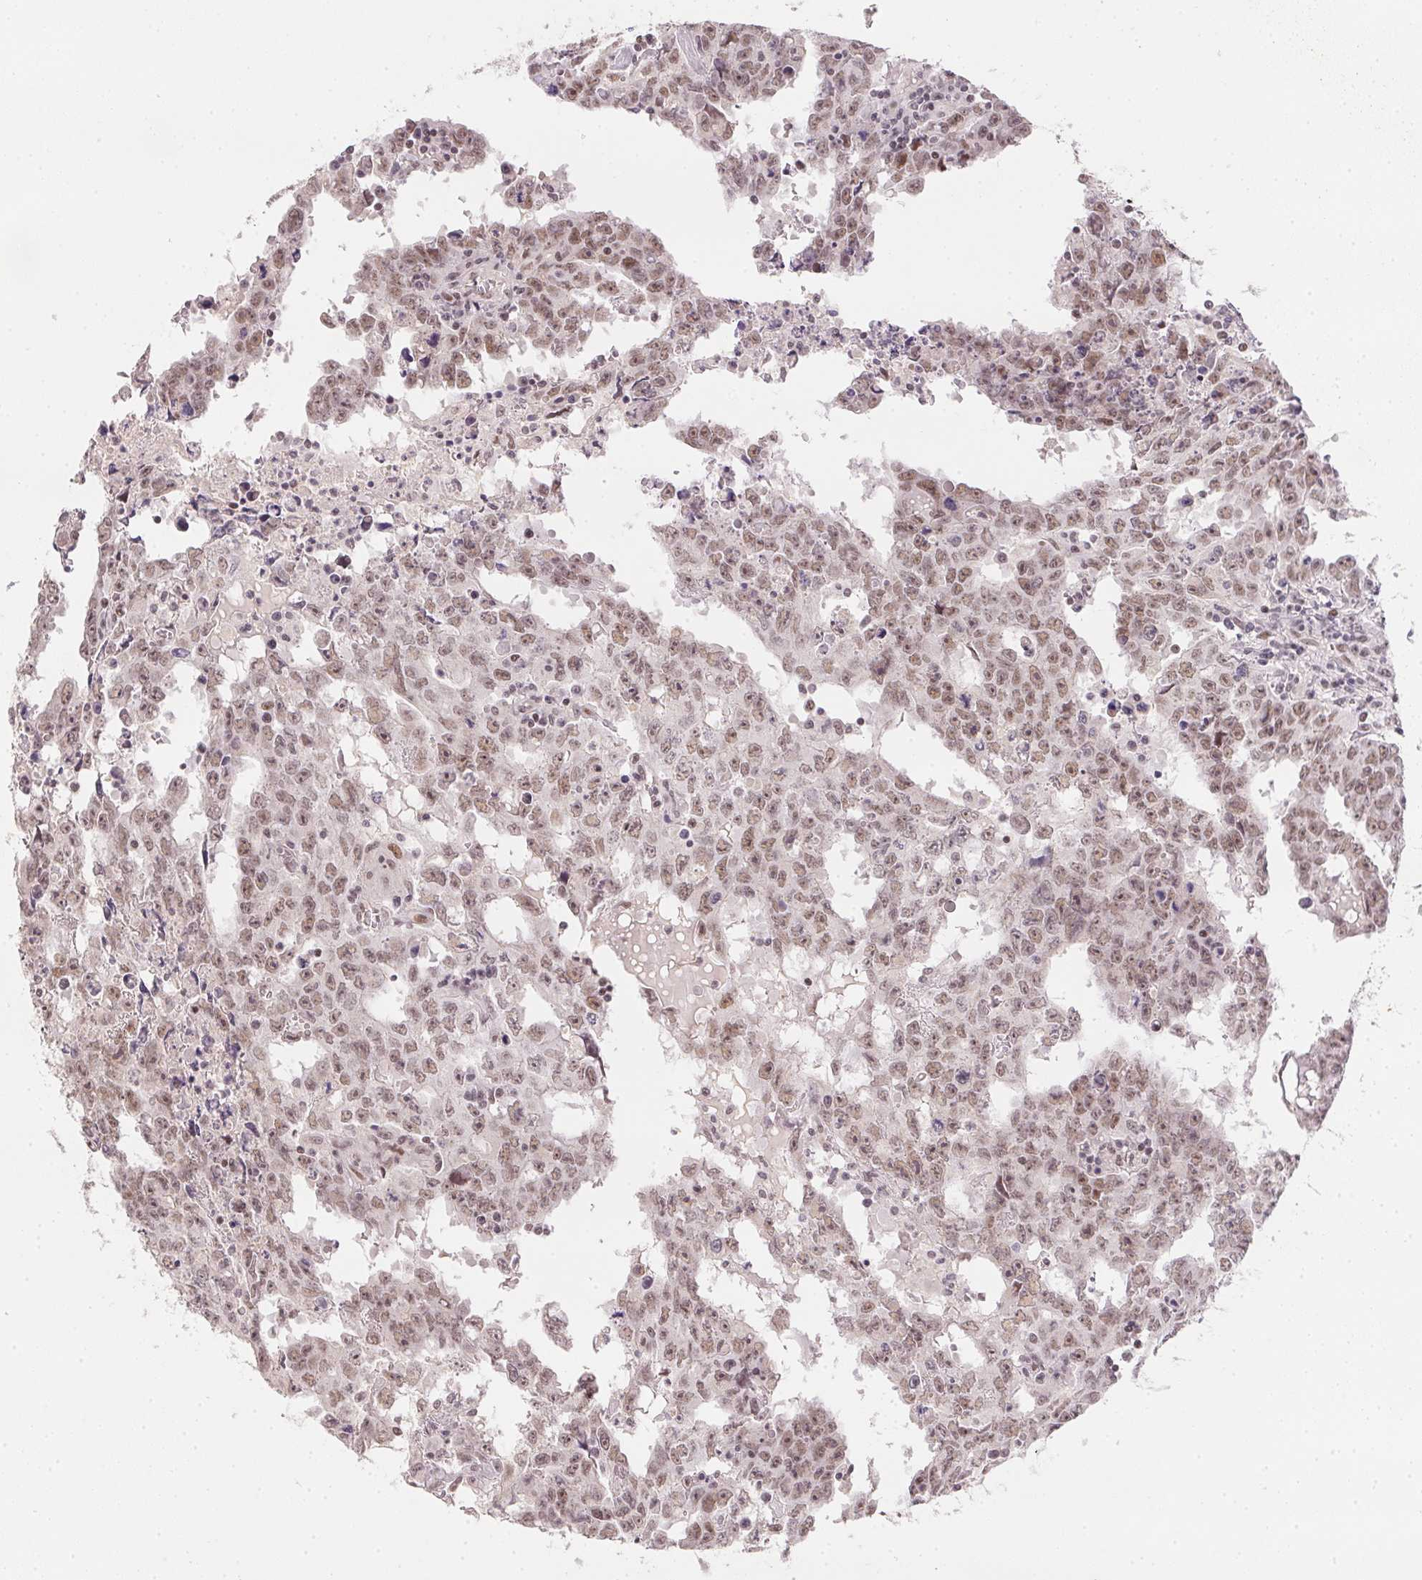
{"staining": {"intensity": "weak", "quantity": ">75%", "location": "nuclear"}, "tissue": "testis cancer", "cell_type": "Tumor cells", "image_type": "cancer", "snomed": [{"axis": "morphology", "description": "Carcinoma, Embryonal, NOS"}, {"axis": "topography", "description": "Testis"}], "caption": "A brown stain labels weak nuclear expression of a protein in human embryonal carcinoma (testis) tumor cells.", "gene": "KDM4D", "patient": {"sex": "male", "age": 22}}